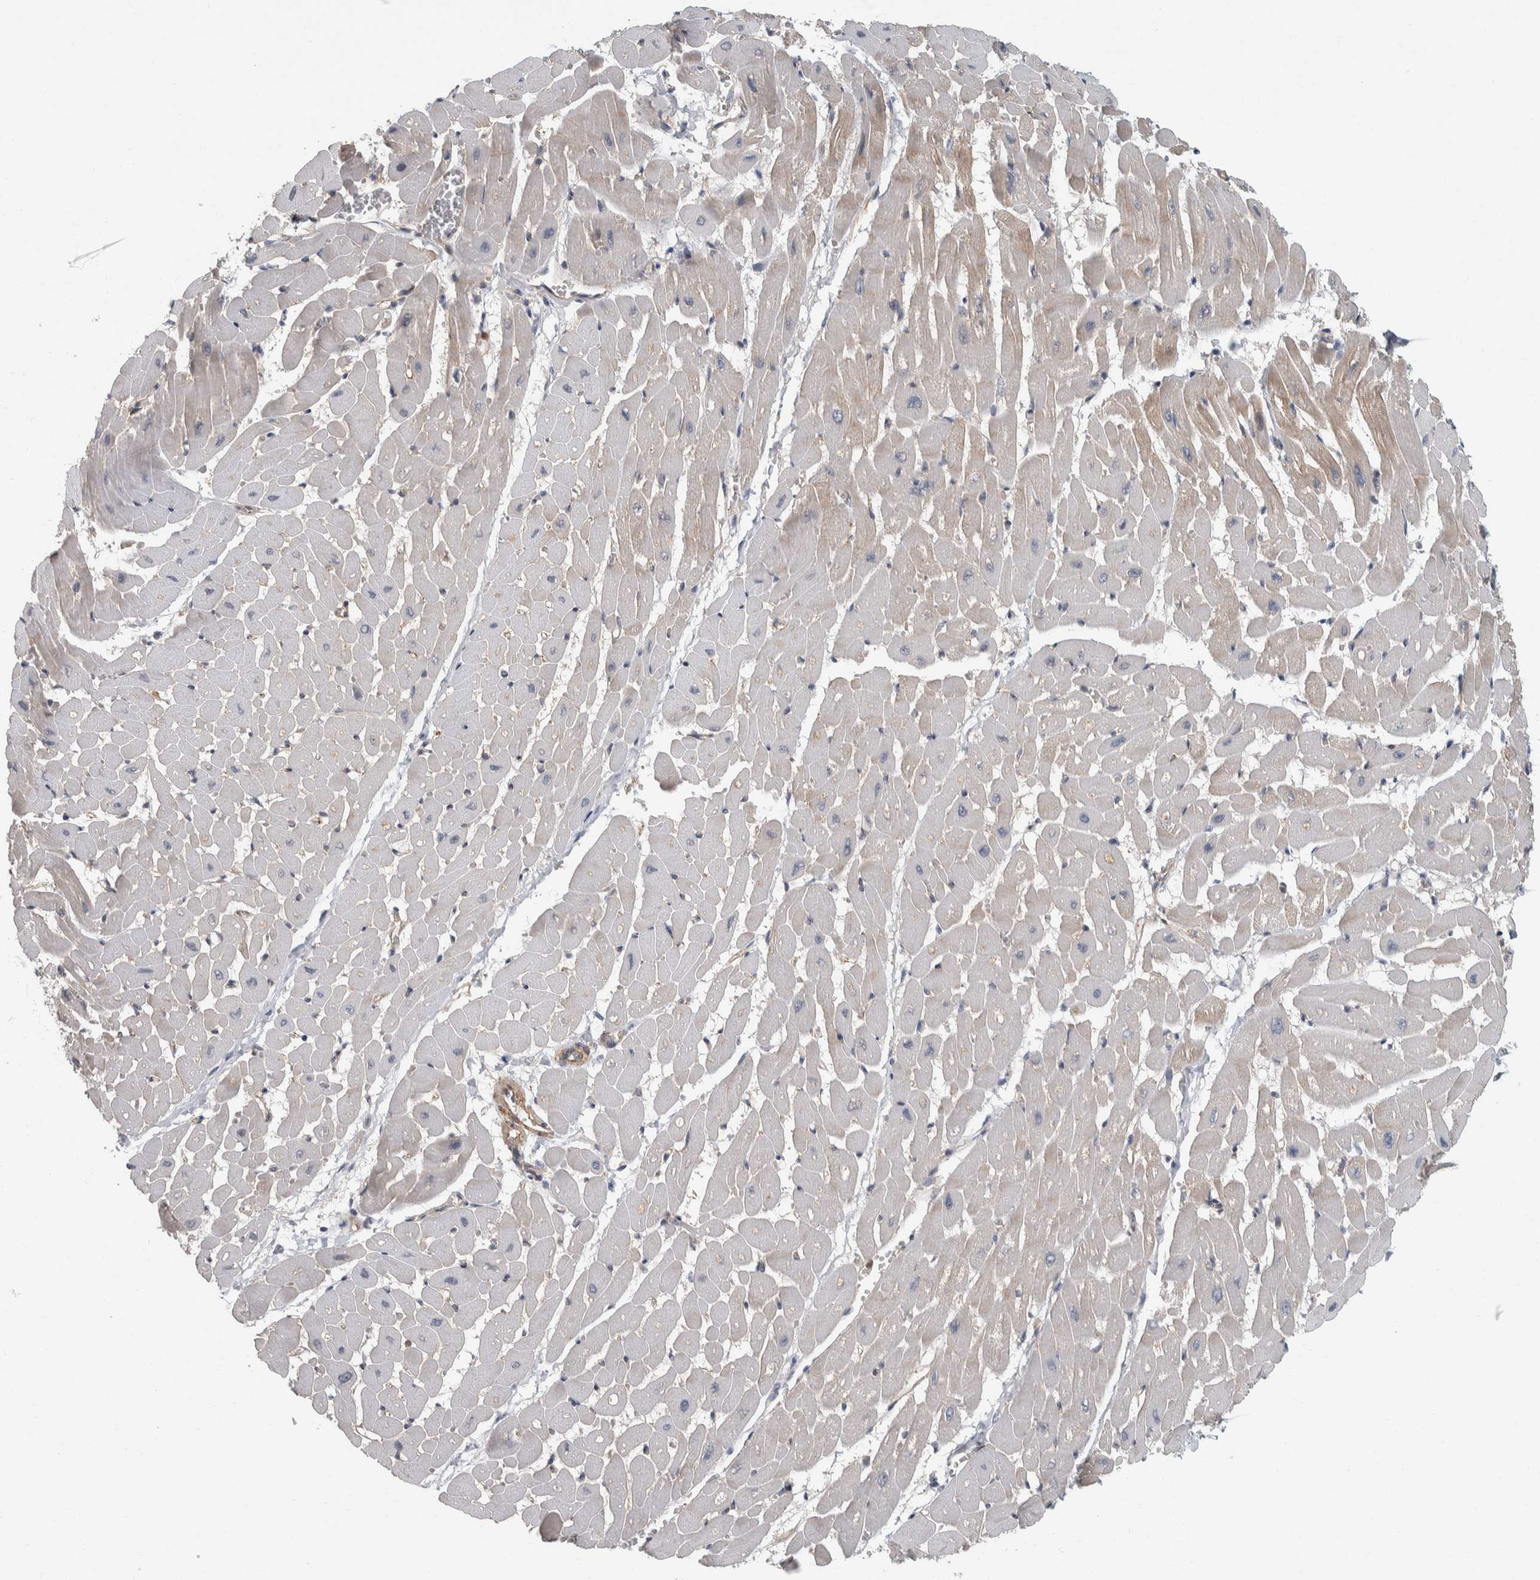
{"staining": {"intensity": "weak", "quantity": "<25%", "location": "cytoplasmic/membranous"}, "tissue": "heart muscle", "cell_type": "Cardiomyocytes", "image_type": "normal", "snomed": [{"axis": "morphology", "description": "Normal tissue, NOS"}, {"axis": "topography", "description": "Heart"}], "caption": "This is an immunohistochemistry photomicrograph of unremarkable heart muscle. There is no staining in cardiomyocytes.", "gene": "KCNJ3", "patient": {"sex": "male", "age": 45}}